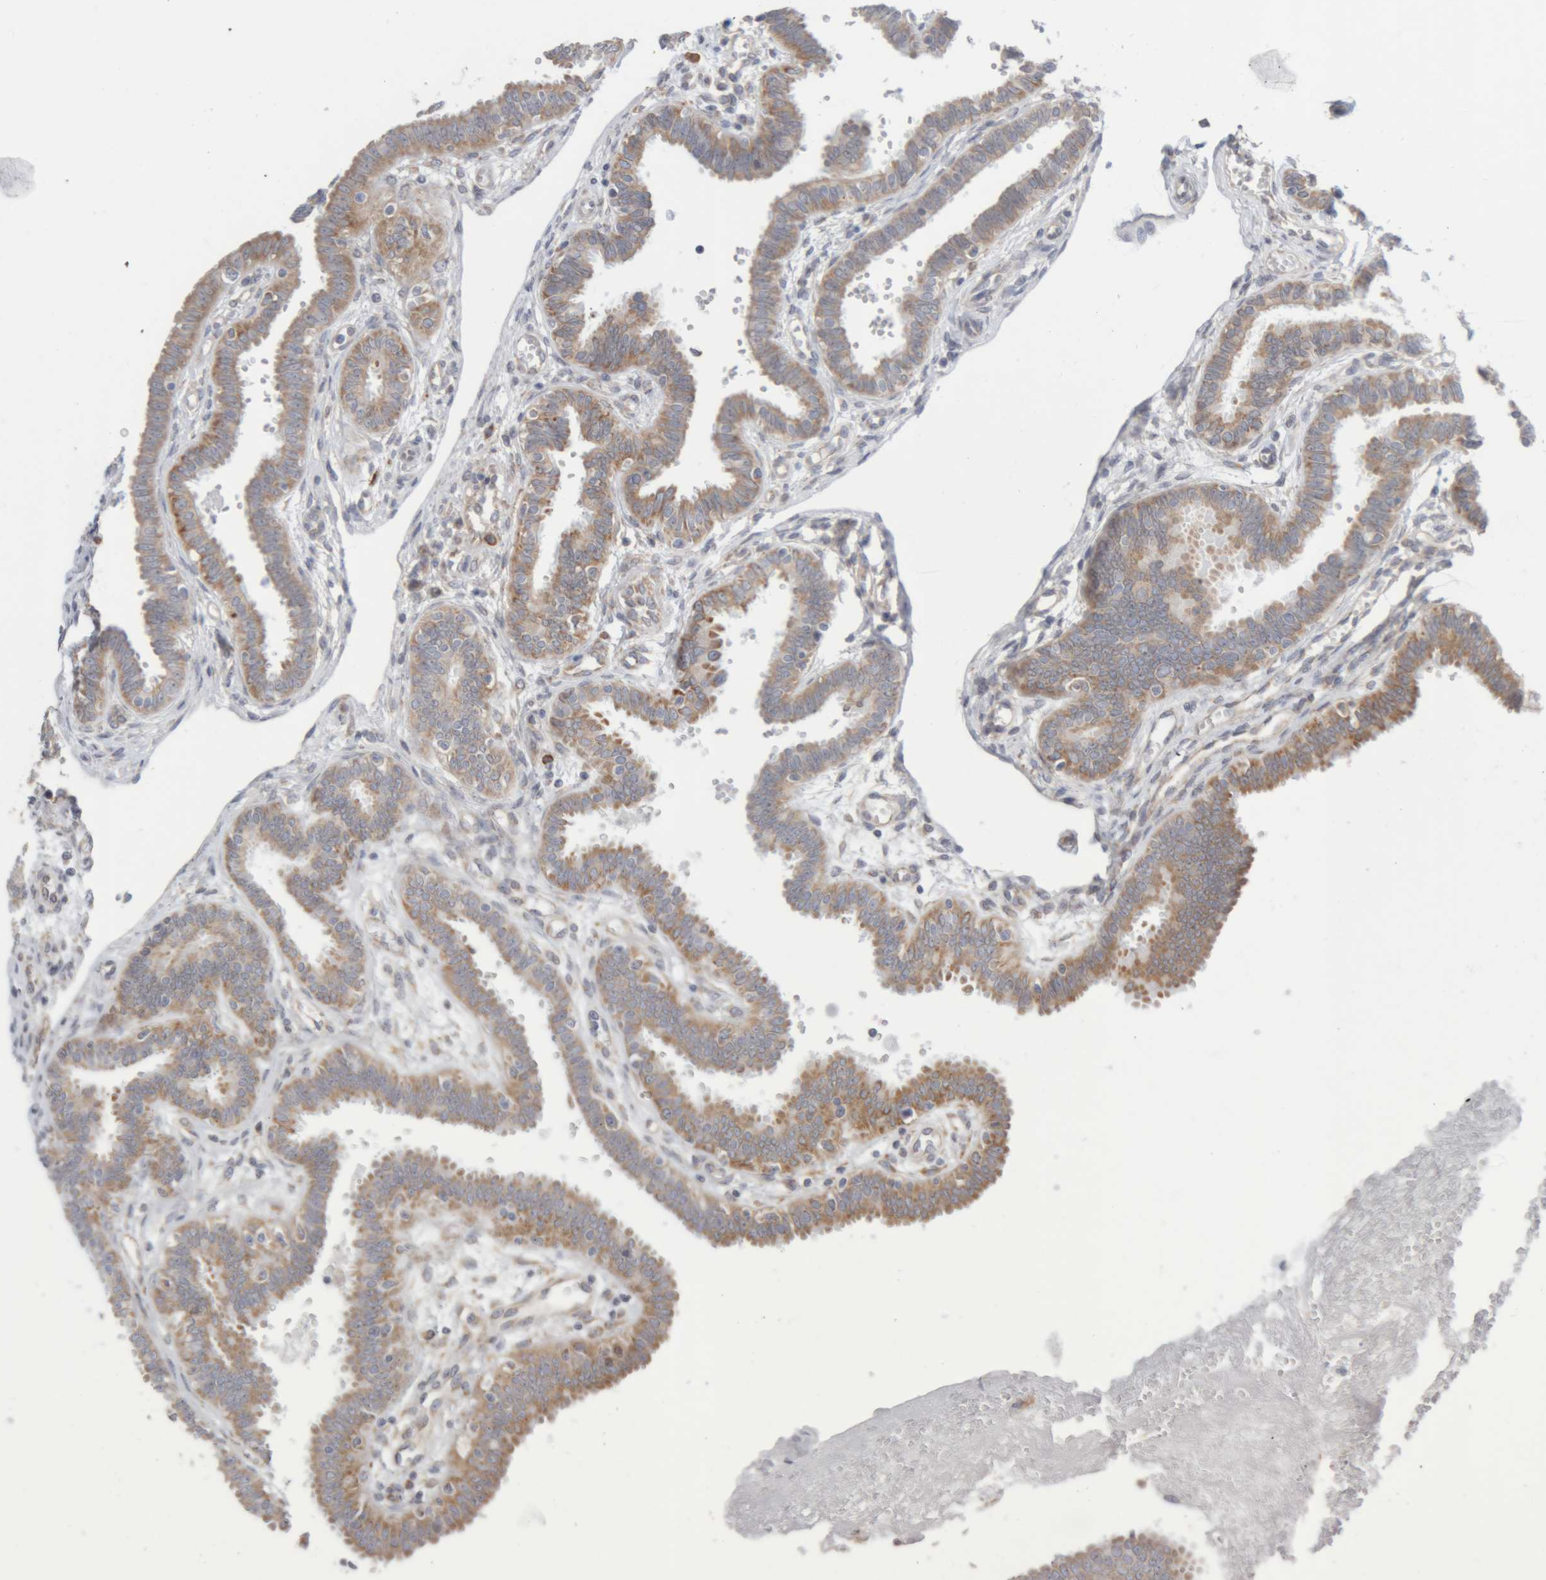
{"staining": {"intensity": "moderate", "quantity": ">75%", "location": "cytoplasmic/membranous"}, "tissue": "fallopian tube", "cell_type": "Glandular cells", "image_type": "normal", "snomed": [{"axis": "morphology", "description": "Normal tissue, NOS"}, {"axis": "topography", "description": "Fallopian tube"}], "caption": "Normal fallopian tube demonstrates moderate cytoplasmic/membranous staining in approximately >75% of glandular cells.", "gene": "RPN2", "patient": {"sex": "female", "age": 32}}